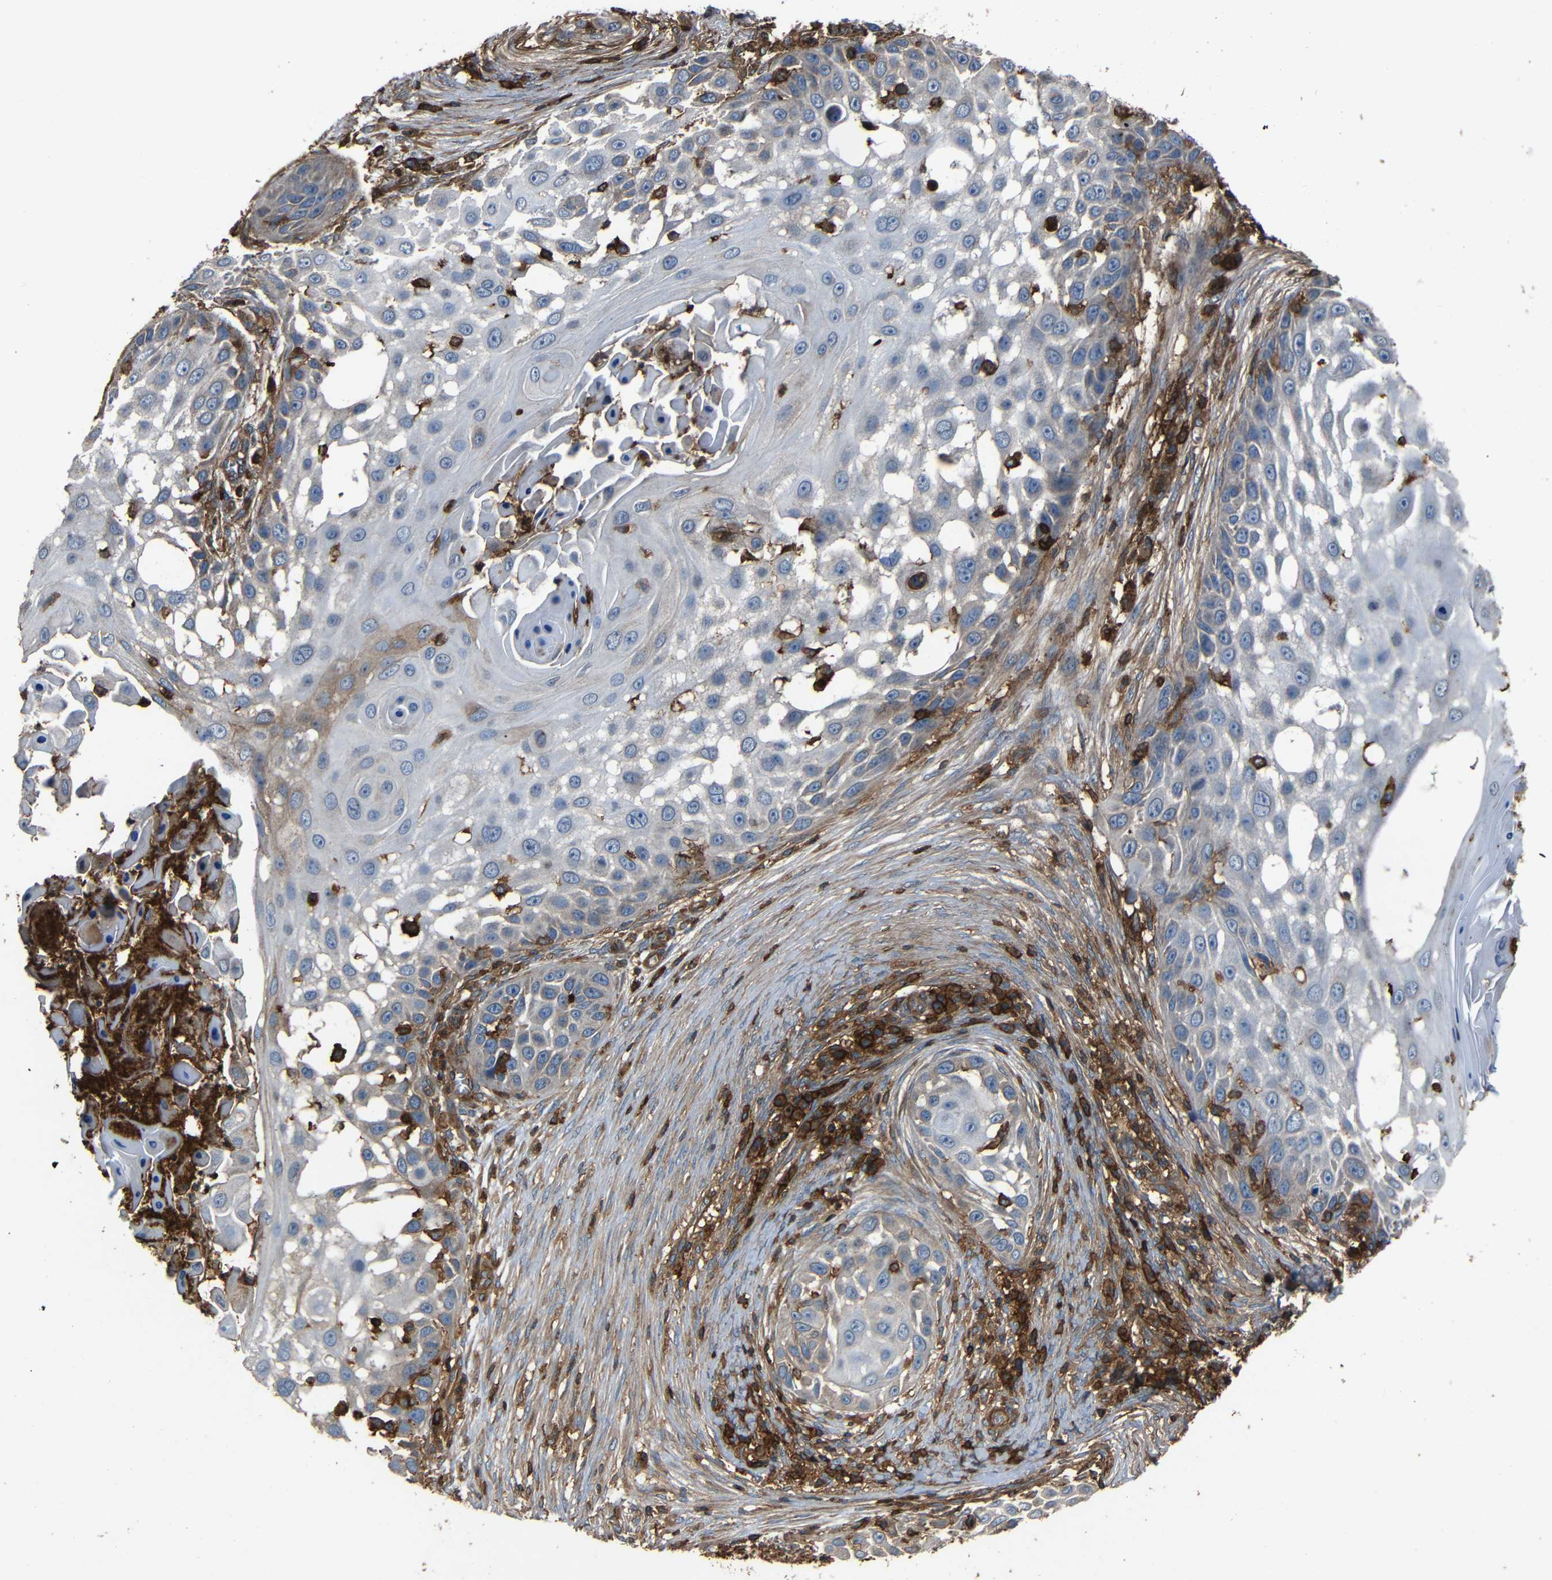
{"staining": {"intensity": "weak", "quantity": "<25%", "location": "cytoplasmic/membranous"}, "tissue": "skin cancer", "cell_type": "Tumor cells", "image_type": "cancer", "snomed": [{"axis": "morphology", "description": "Squamous cell carcinoma, NOS"}, {"axis": "topography", "description": "Skin"}], "caption": "The histopathology image exhibits no staining of tumor cells in skin squamous cell carcinoma.", "gene": "ADGRE5", "patient": {"sex": "female", "age": 44}}